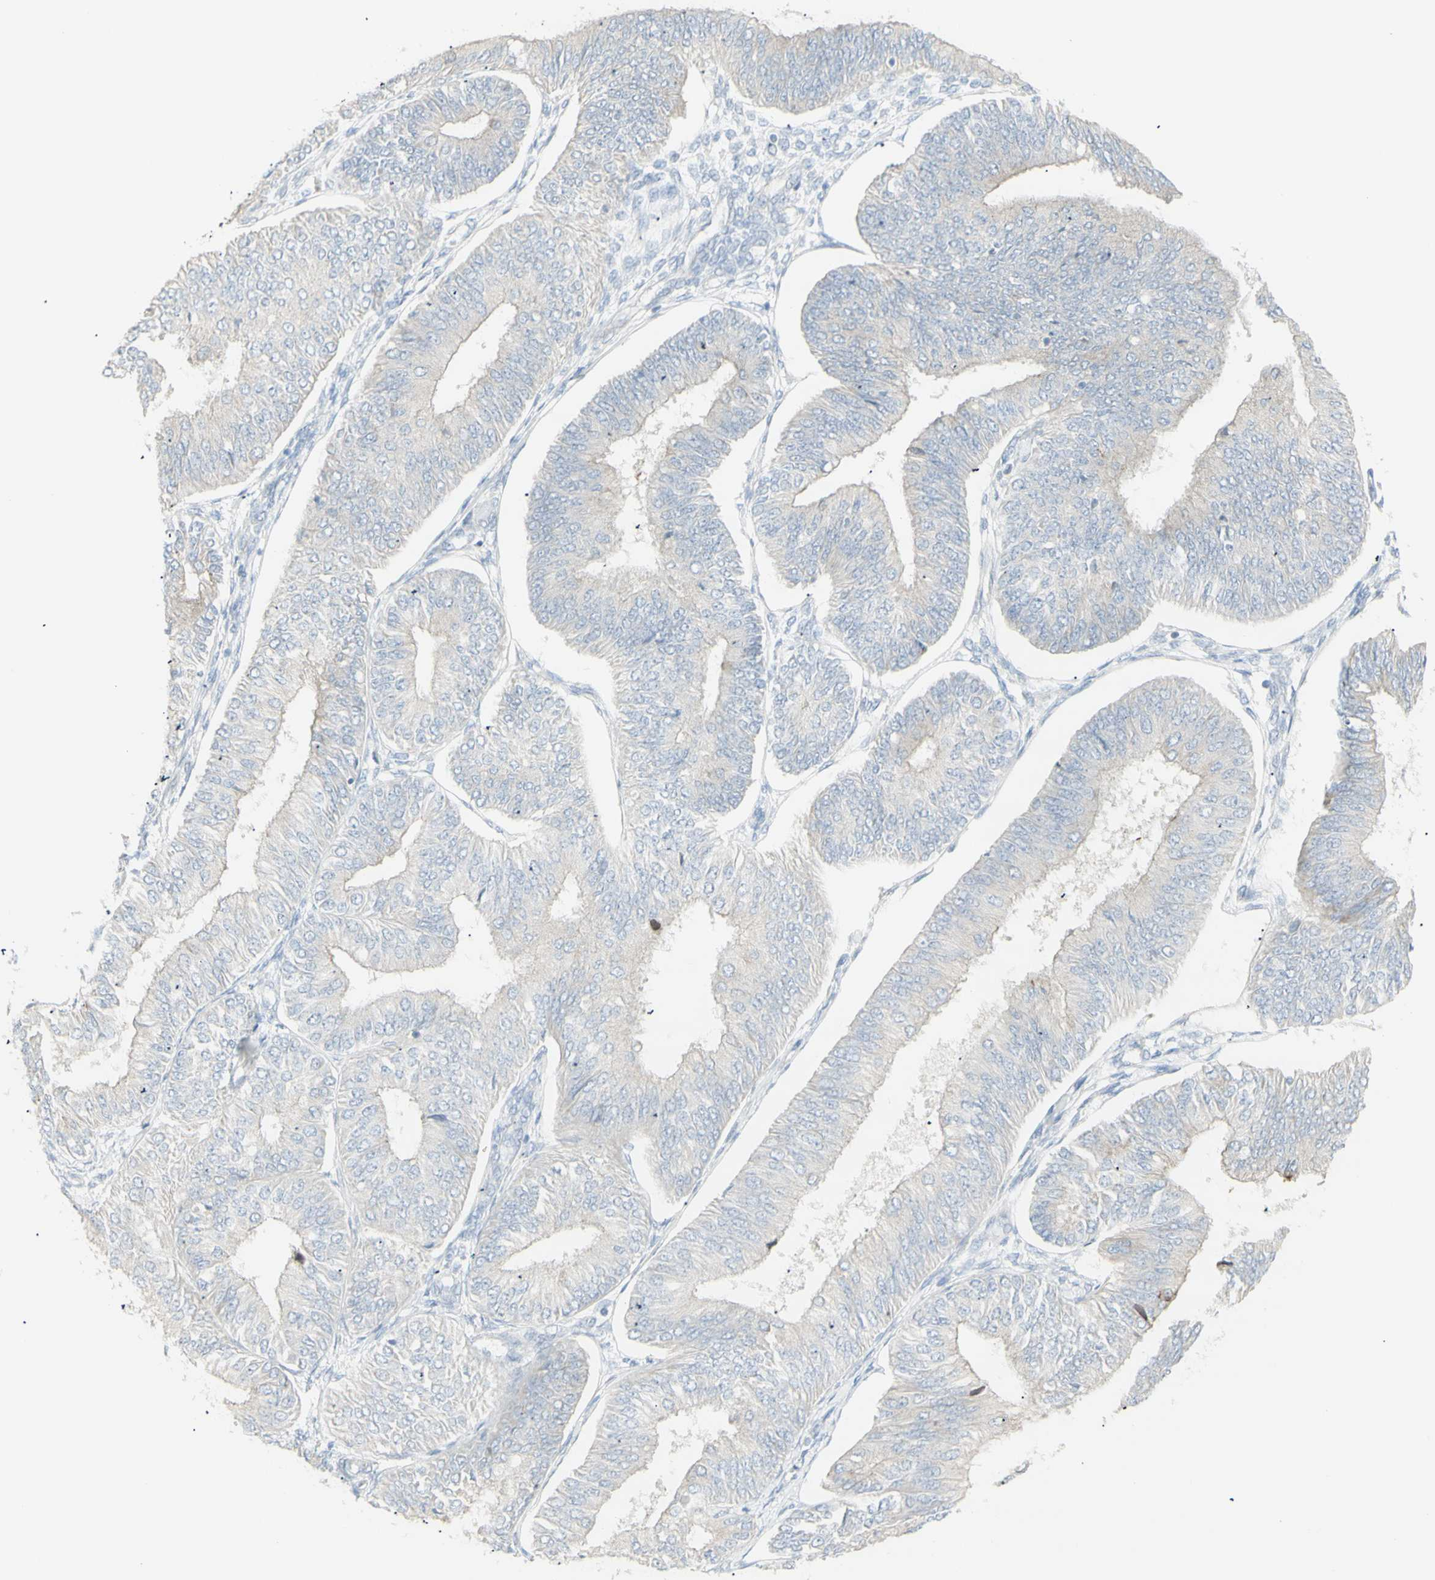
{"staining": {"intensity": "negative", "quantity": "none", "location": "none"}, "tissue": "endometrial cancer", "cell_type": "Tumor cells", "image_type": "cancer", "snomed": [{"axis": "morphology", "description": "Adenocarcinoma, NOS"}, {"axis": "topography", "description": "Endometrium"}], "caption": "Protein analysis of endometrial cancer (adenocarcinoma) displays no significant staining in tumor cells. (DAB (3,3'-diaminobenzidine) IHC with hematoxylin counter stain).", "gene": "NDST4", "patient": {"sex": "female", "age": 58}}